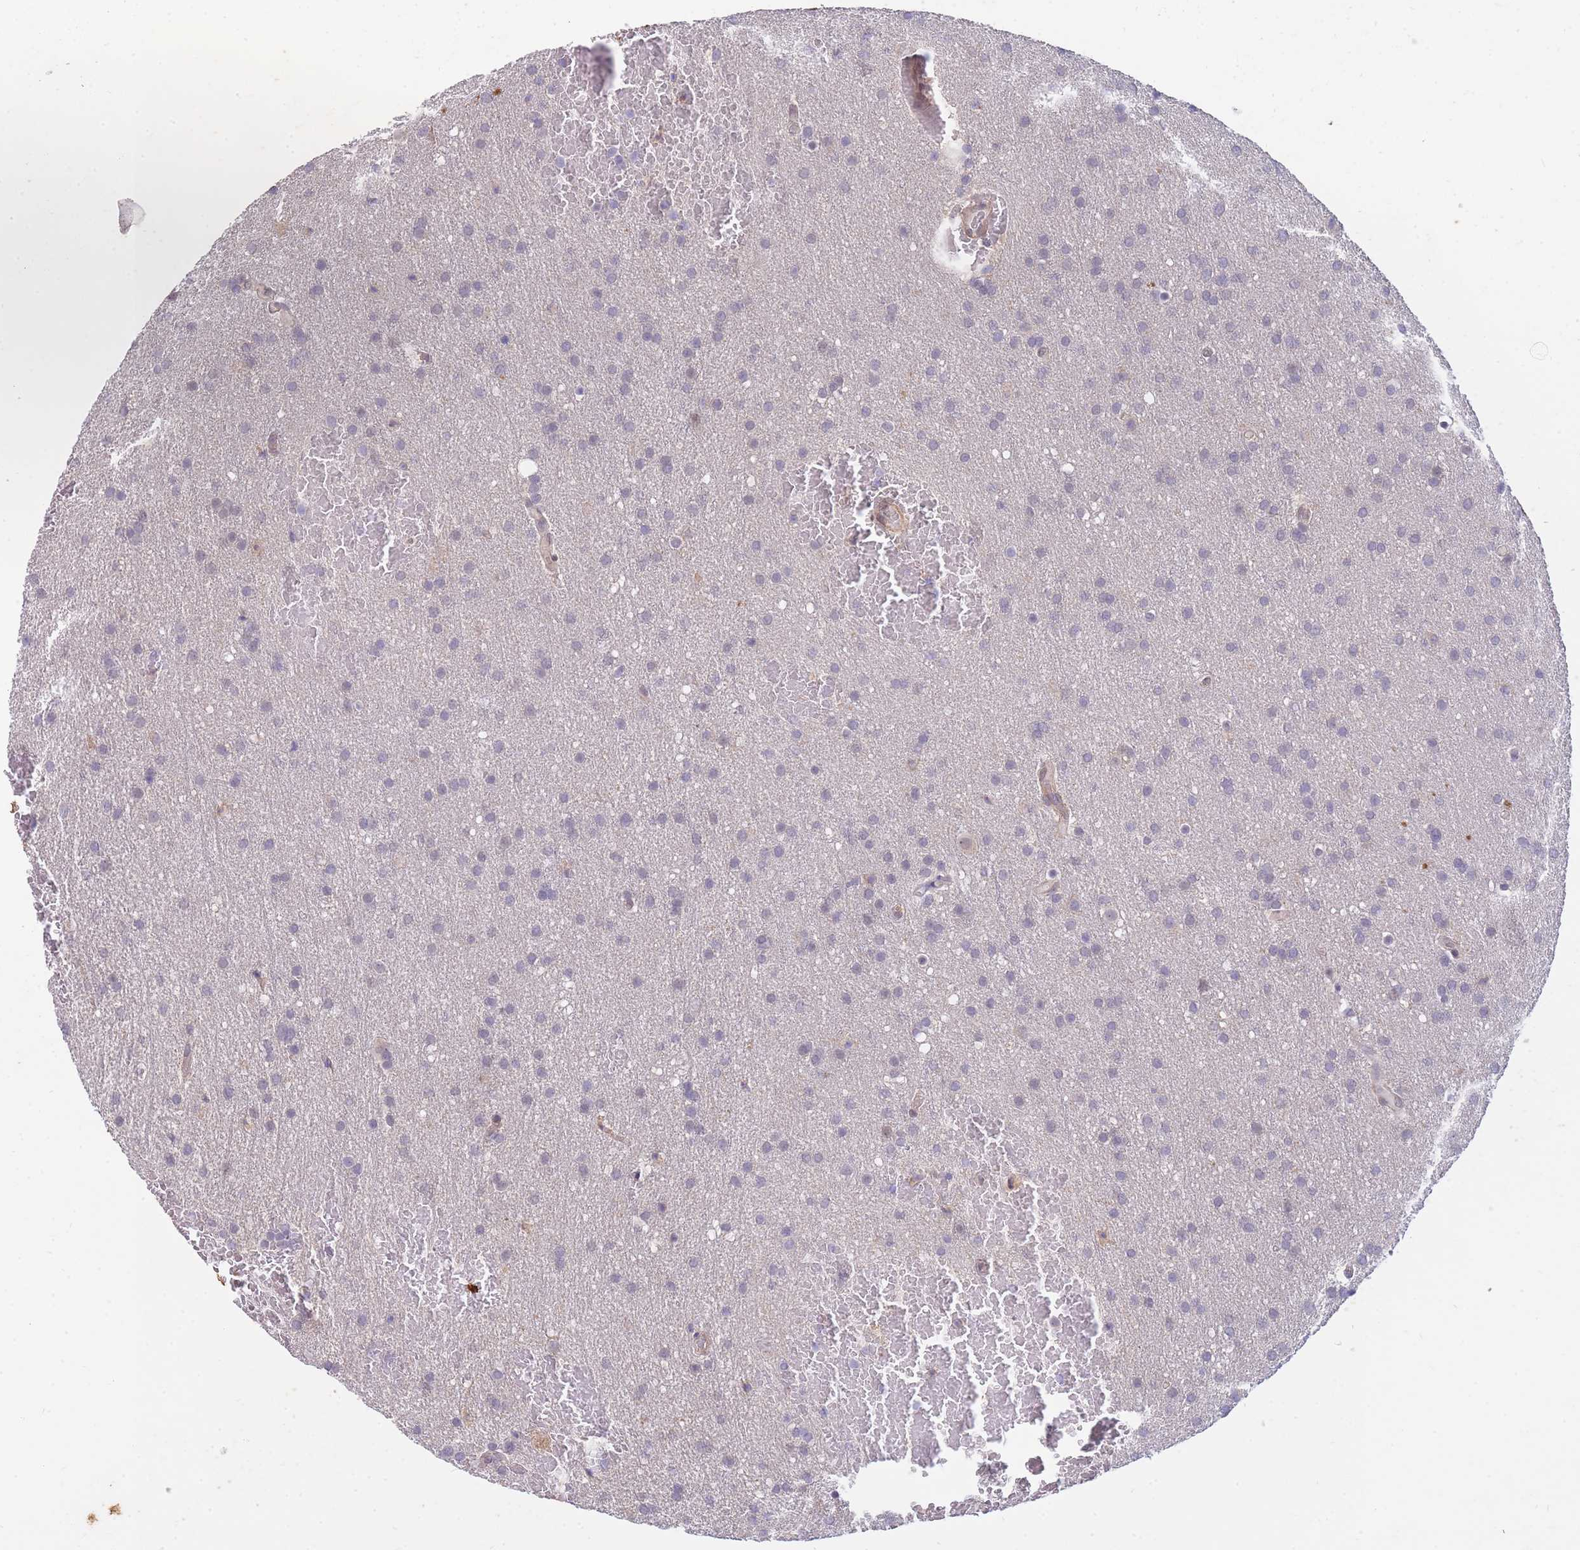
{"staining": {"intensity": "negative", "quantity": "none", "location": "none"}, "tissue": "glioma", "cell_type": "Tumor cells", "image_type": "cancer", "snomed": [{"axis": "morphology", "description": "Glioma, malignant, Low grade"}, {"axis": "topography", "description": "Brain"}], "caption": "Protein analysis of malignant glioma (low-grade) displays no significant staining in tumor cells.", "gene": "SMC6", "patient": {"sex": "female", "age": 32}}